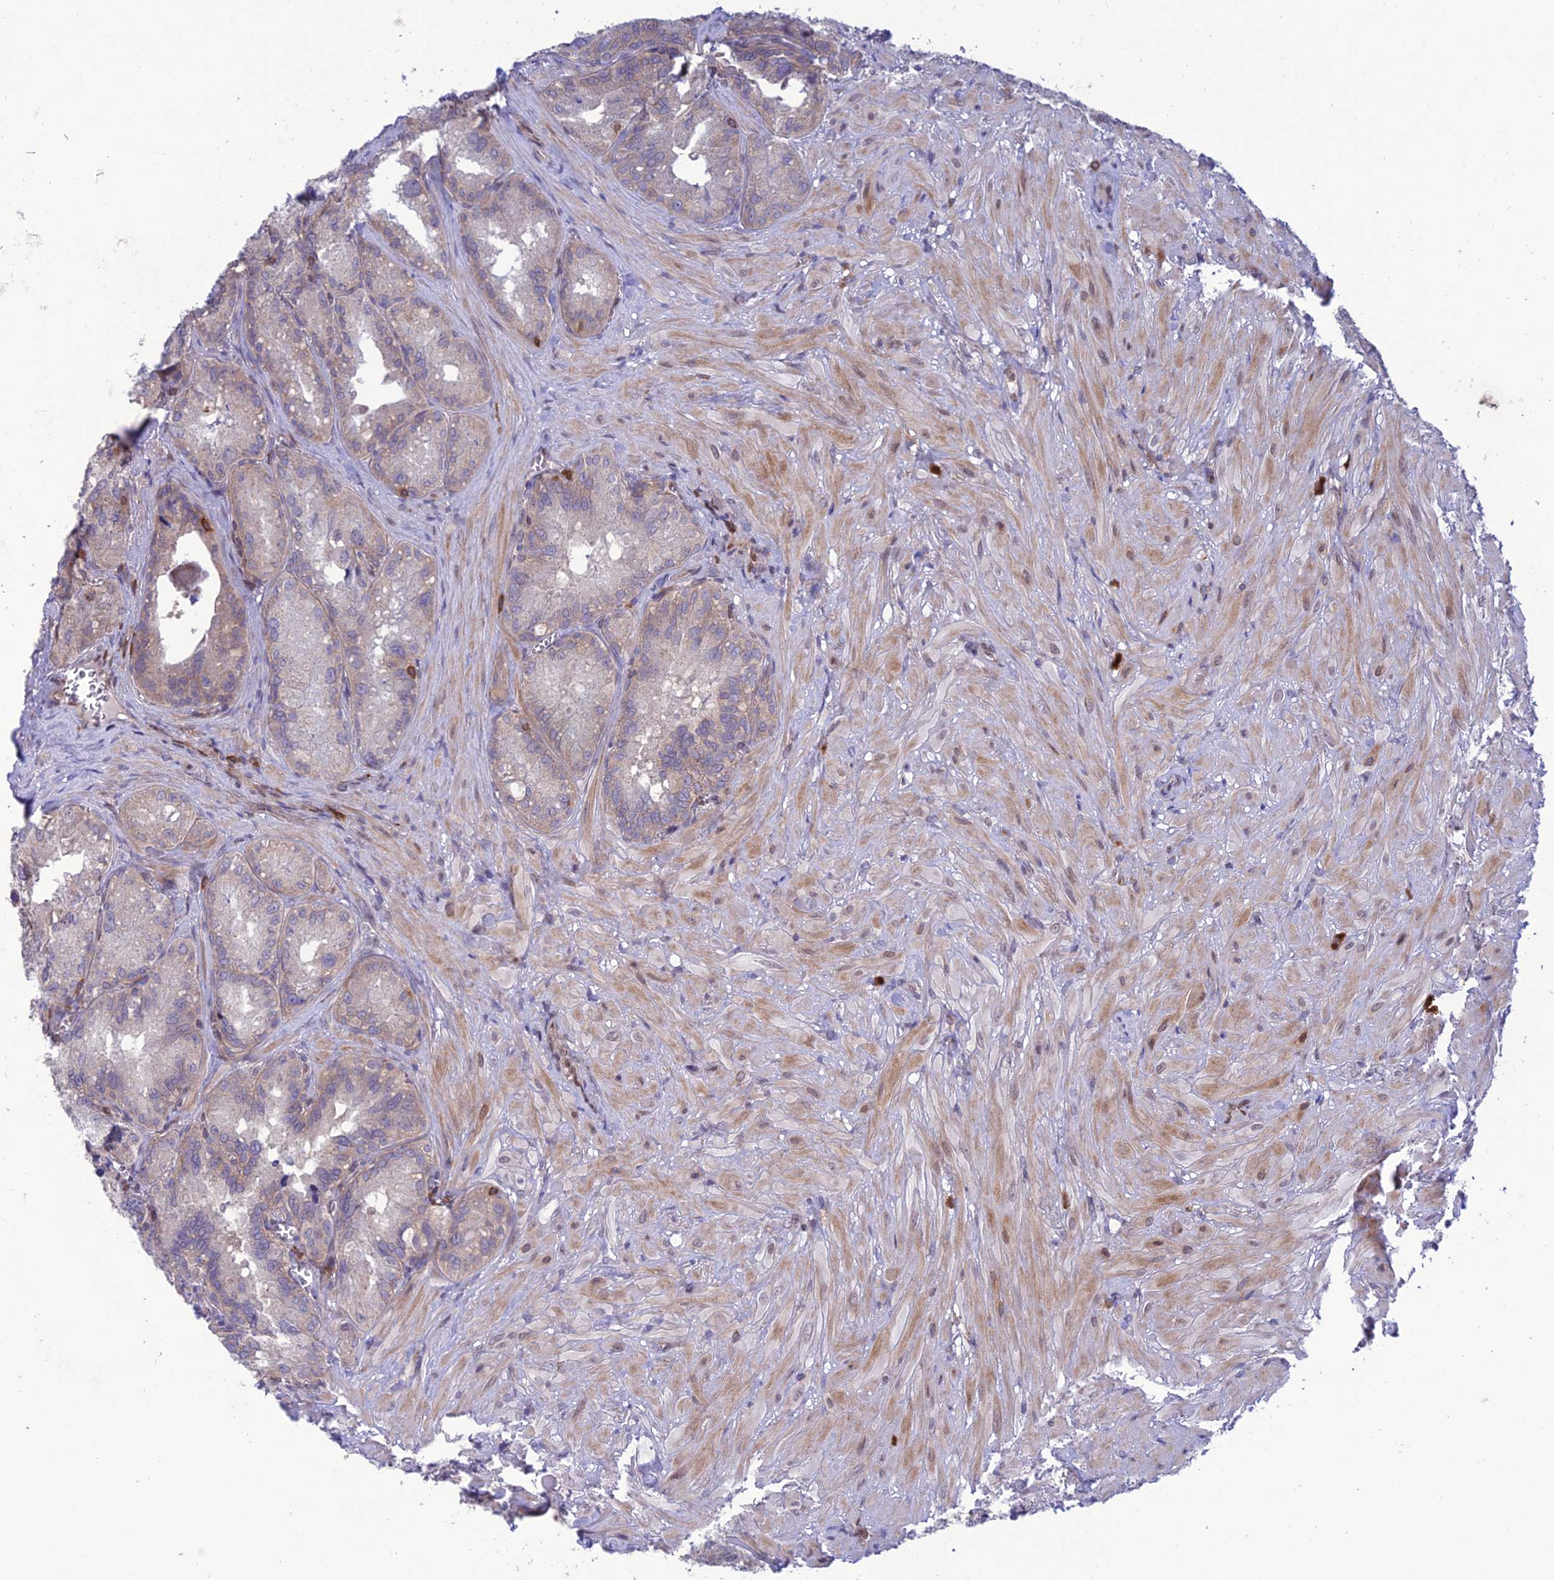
{"staining": {"intensity": "weak", "quantity": "<25%", "location": "cytoplasmic/membranous"}, "tissue": "seminal vesicle", "cell_type": "Glandular cells", "image_type": "normal", "snomed": [{"axis": "morphology", "description": "Normal tissue, NOS"}, {"axis": "topography", "description": "Seminal veicle"}], "caption": "Image shows no significant protein expression in glandular cells of normal seminal vesicle. (DAB (3,3'-diaminobenzidine) IHC visualized using brightfield microscopy, high magnification).", "gene": "FAM76A", "patient": {"sex": "male", "age": 62}}